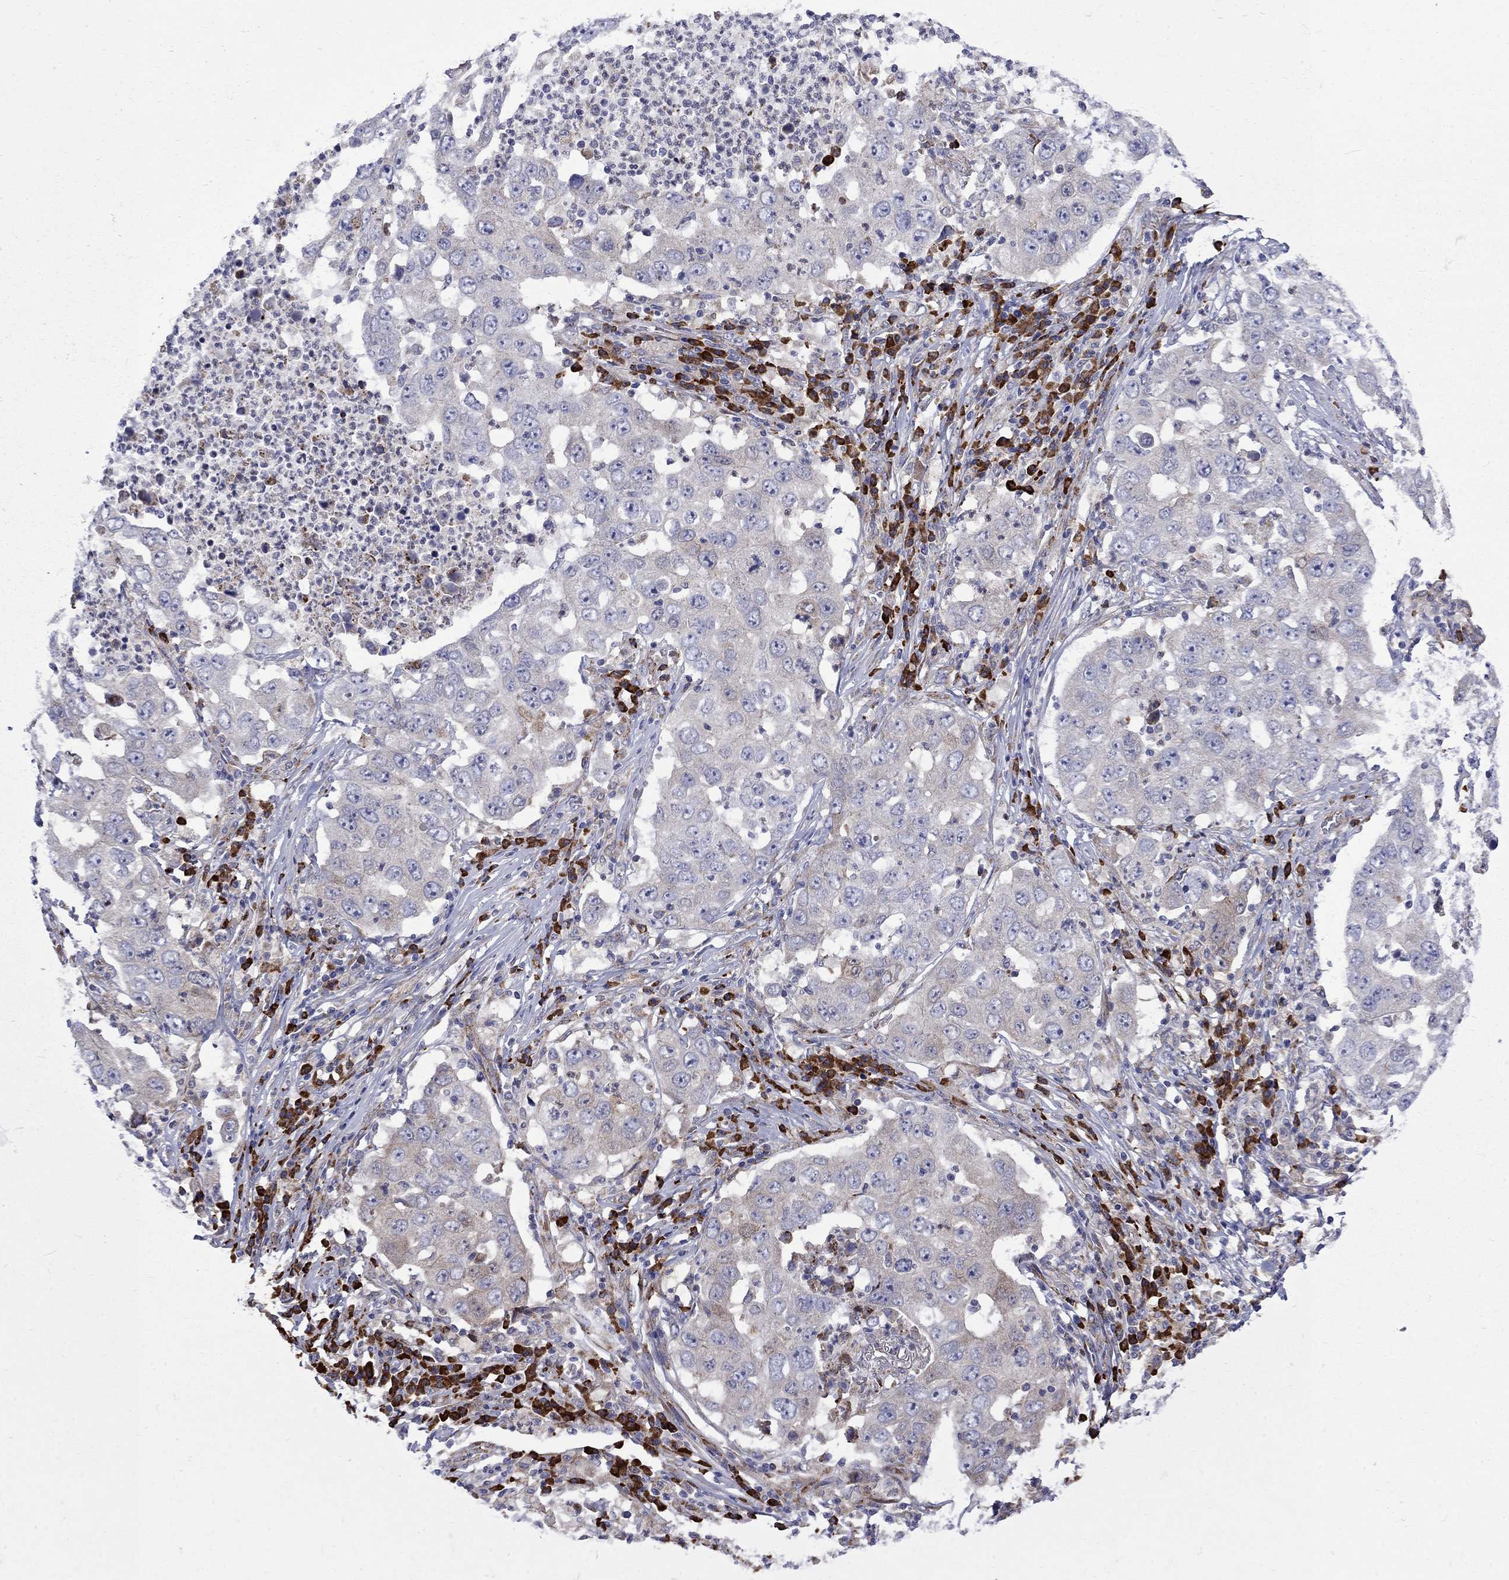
{"staining": {"intensity": "weak", "quantity": "<25%", "location": "cytoplasmic/membranous"}, "tissue": "lung cancer", "cell_type": "Tumor cells", "image_type": "cancer", "snomed": [{"axis": "morphology", "description": "Adenocarcinoma, NOS"}, {"axis": "topography", "description": "Lung"}], "caption": "This is a image of immunohistochemistry staining of adenocarcinoma (lung), which shows no positivity in tumor cells.", "gene": "ASNS", "patient": {"sex": "male", "age": 73}}